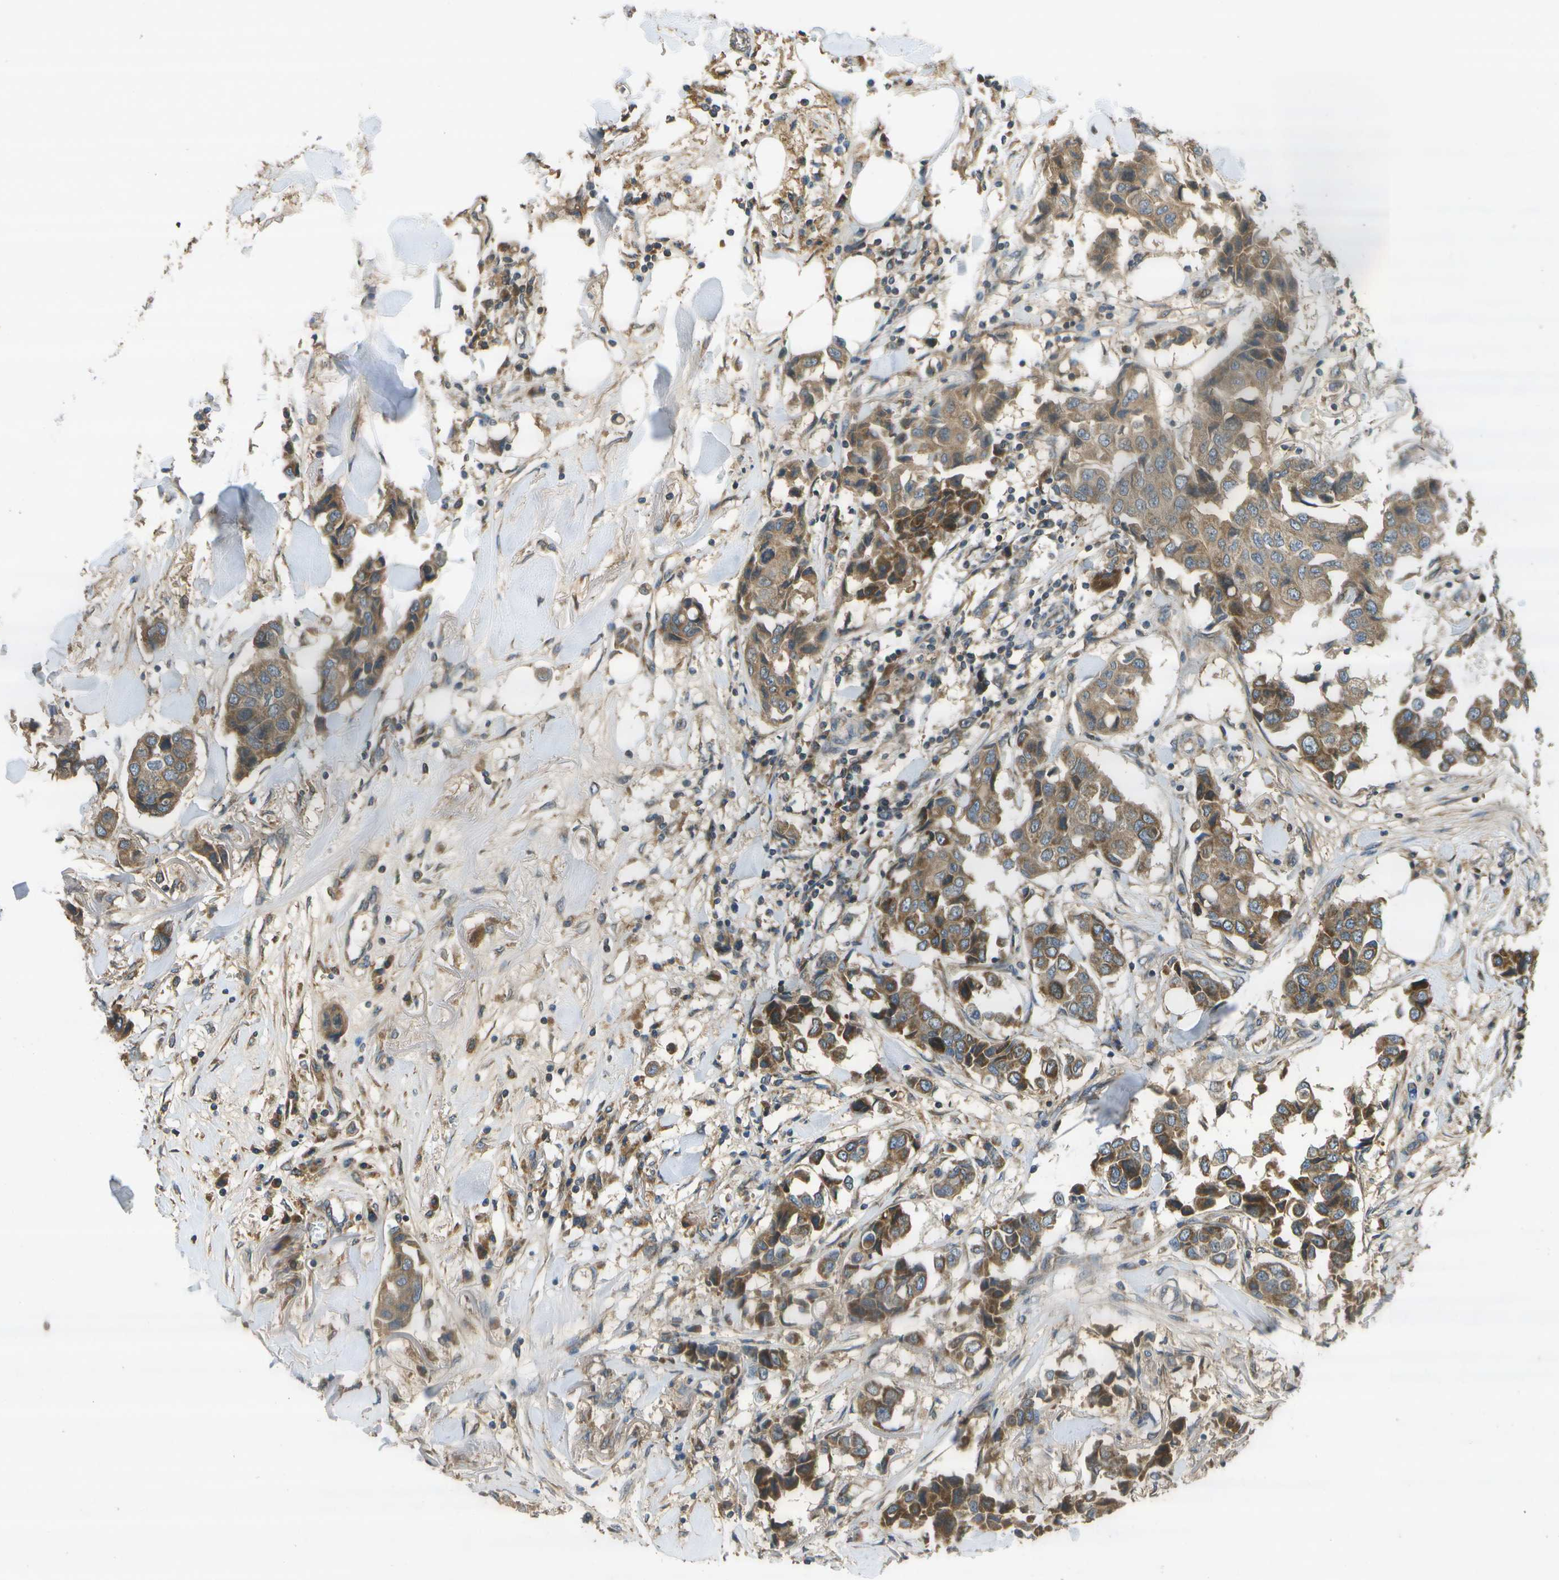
{"staining": {"intensity": "moderate", "quantity": ">75%", "location": "cytoplasmic/membranous"}, "tissue": "breast cancer", "cell_type": "Tumor cells", "image_type": "cancer", "snomed": [{"axis": "morphology", "description": "Duct carcinoma"}, {"axis": "topography", "description": "Breast"}], "caption": "A brown stain highlights moderate cytoplasmic/membranous staining of a protein in breast infiltrating ductal carcinoma tumor cells.", "gene": "HFE", "patient": {"sex": "female", "age": 80}}